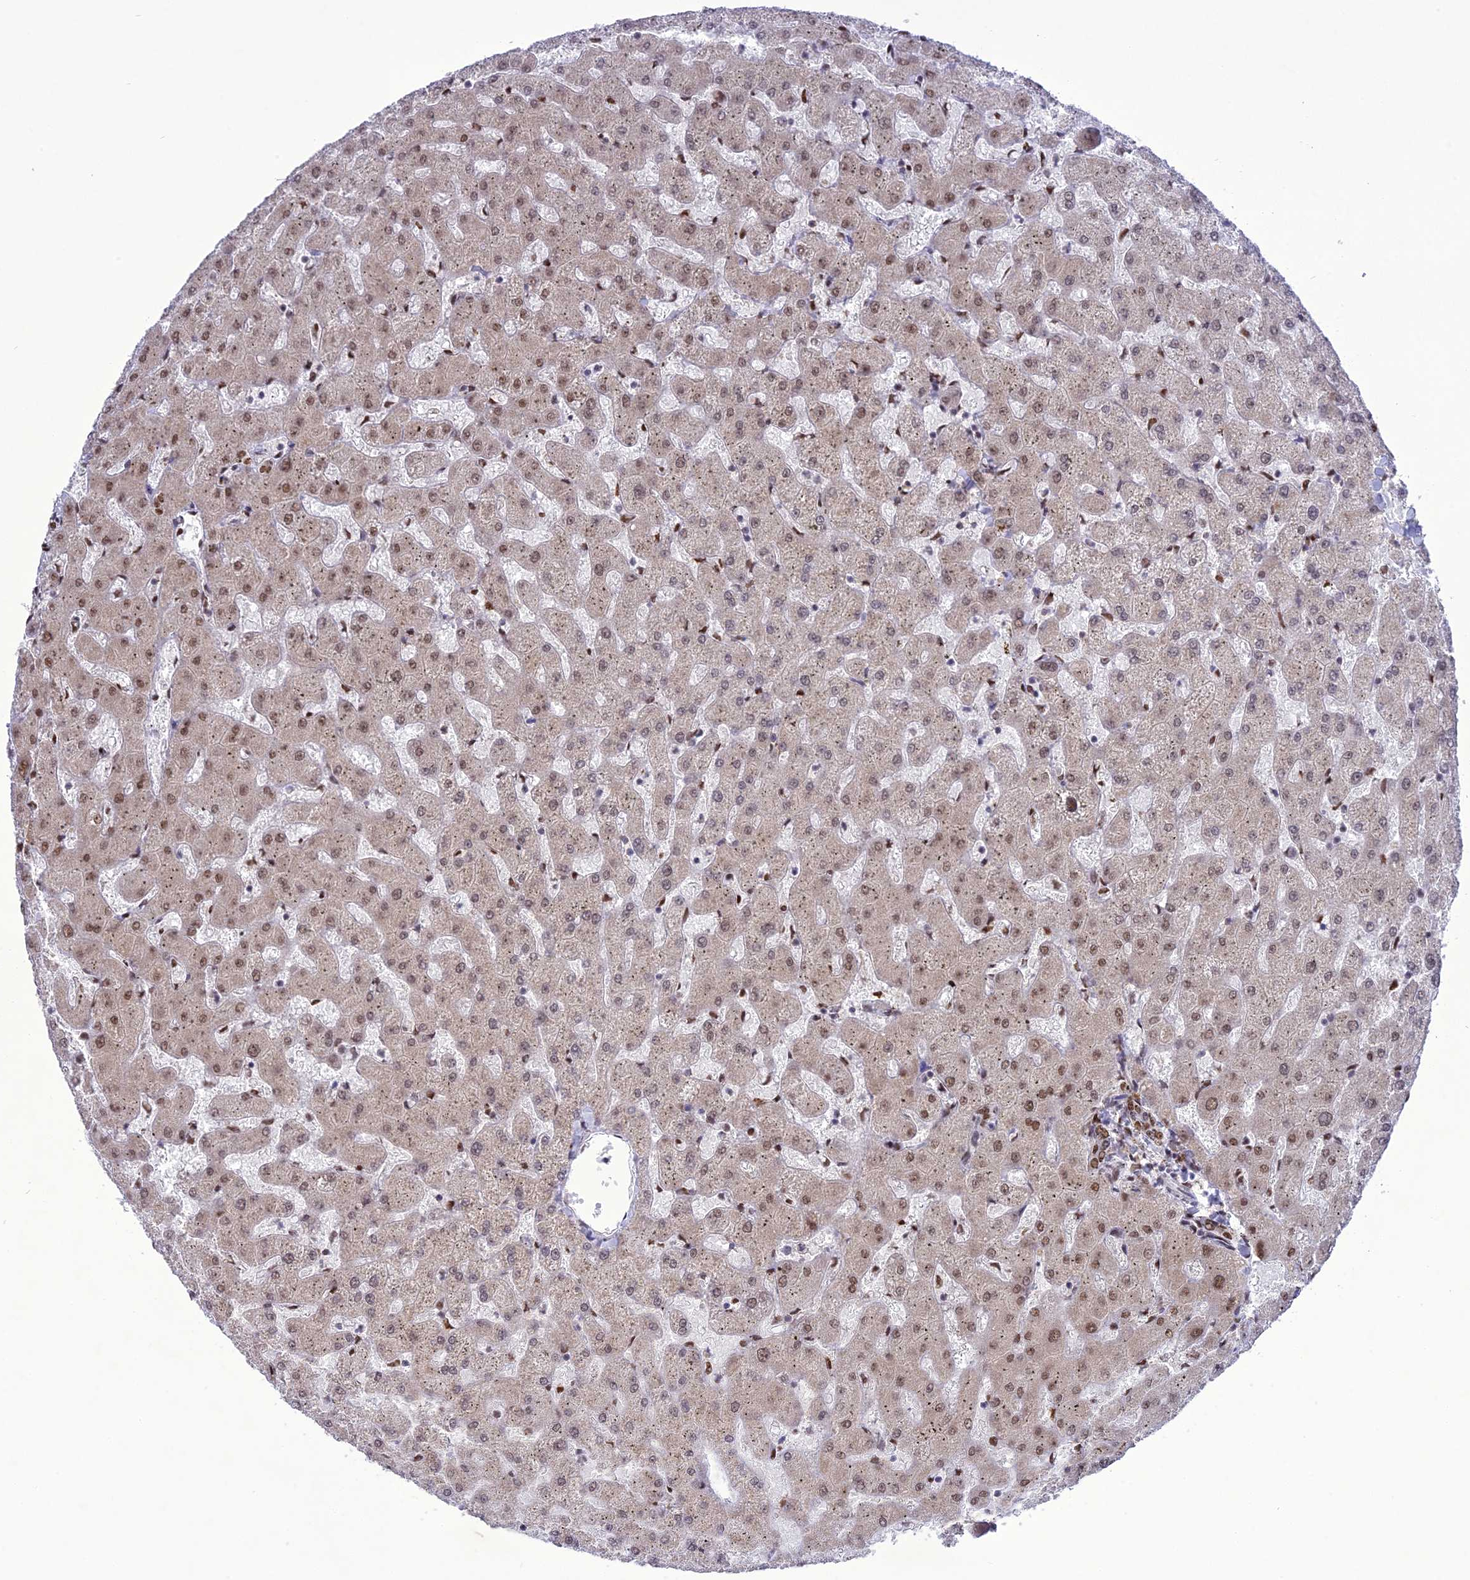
{"staining": {"intensity": "moderate", "quantity": "25%-75%", "location": "nuclear"}, "tissue": "liver", "cell_type": "Cholangiocytes", "image_type": "normal", "snomed": [{"axis": "morphology", "description": "Normal tissue, NOS"}, {"axis": "topography", "description": "Liver"}], "caption": "IHC photomicrograph of unremarkable liver stained for a protein (brown), which exhibits medium levels of moderate nuclear expression in about 25%-75% of cholangiocytes.", "gene": "DDX1", "patient": {"sex": "female", "age": 63}}